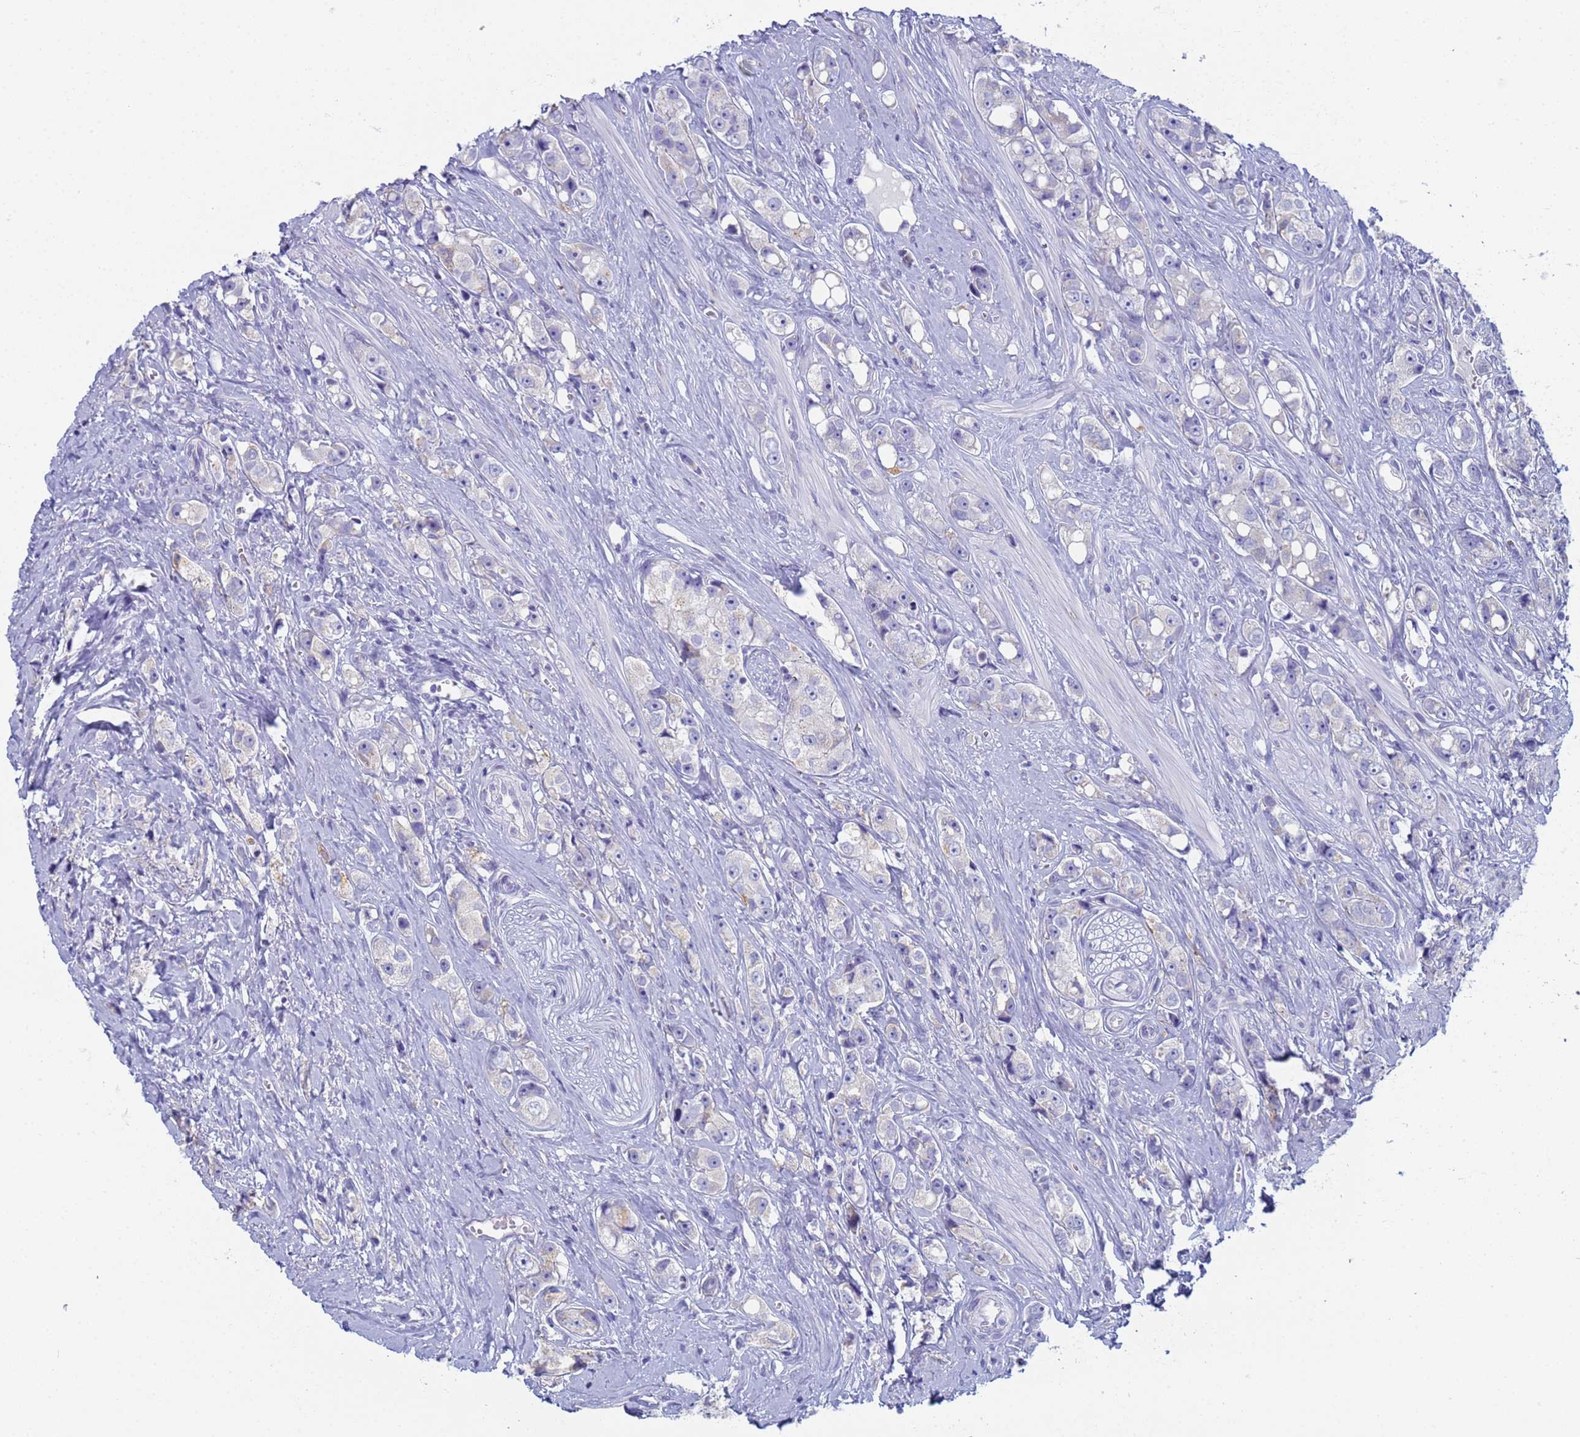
{"staining": {"intensity": "negative", "quantity": "none", "location": "none"}, "tissue": "prostate cancer", "cell_type": "Tumor cells", "image_type": "cancer", "snomed": [{"axis": "morphology", "description": "Adenocarcinoma, High grade"}, {"axis": "topography", "description": "Prostate"}], "caption": "Immunohistochemistry micrograph of neoplastic tissue: prostate cancer stained with DAB displays no significant protein staining in tumor cells. The staining is performed using DAB (3,3'-diaminobenzidine) brown chromogen with nuclei counter-stained in using hematoxylin.", "gene": "CR1", "patient": {"sex": "male", "age": 74}}